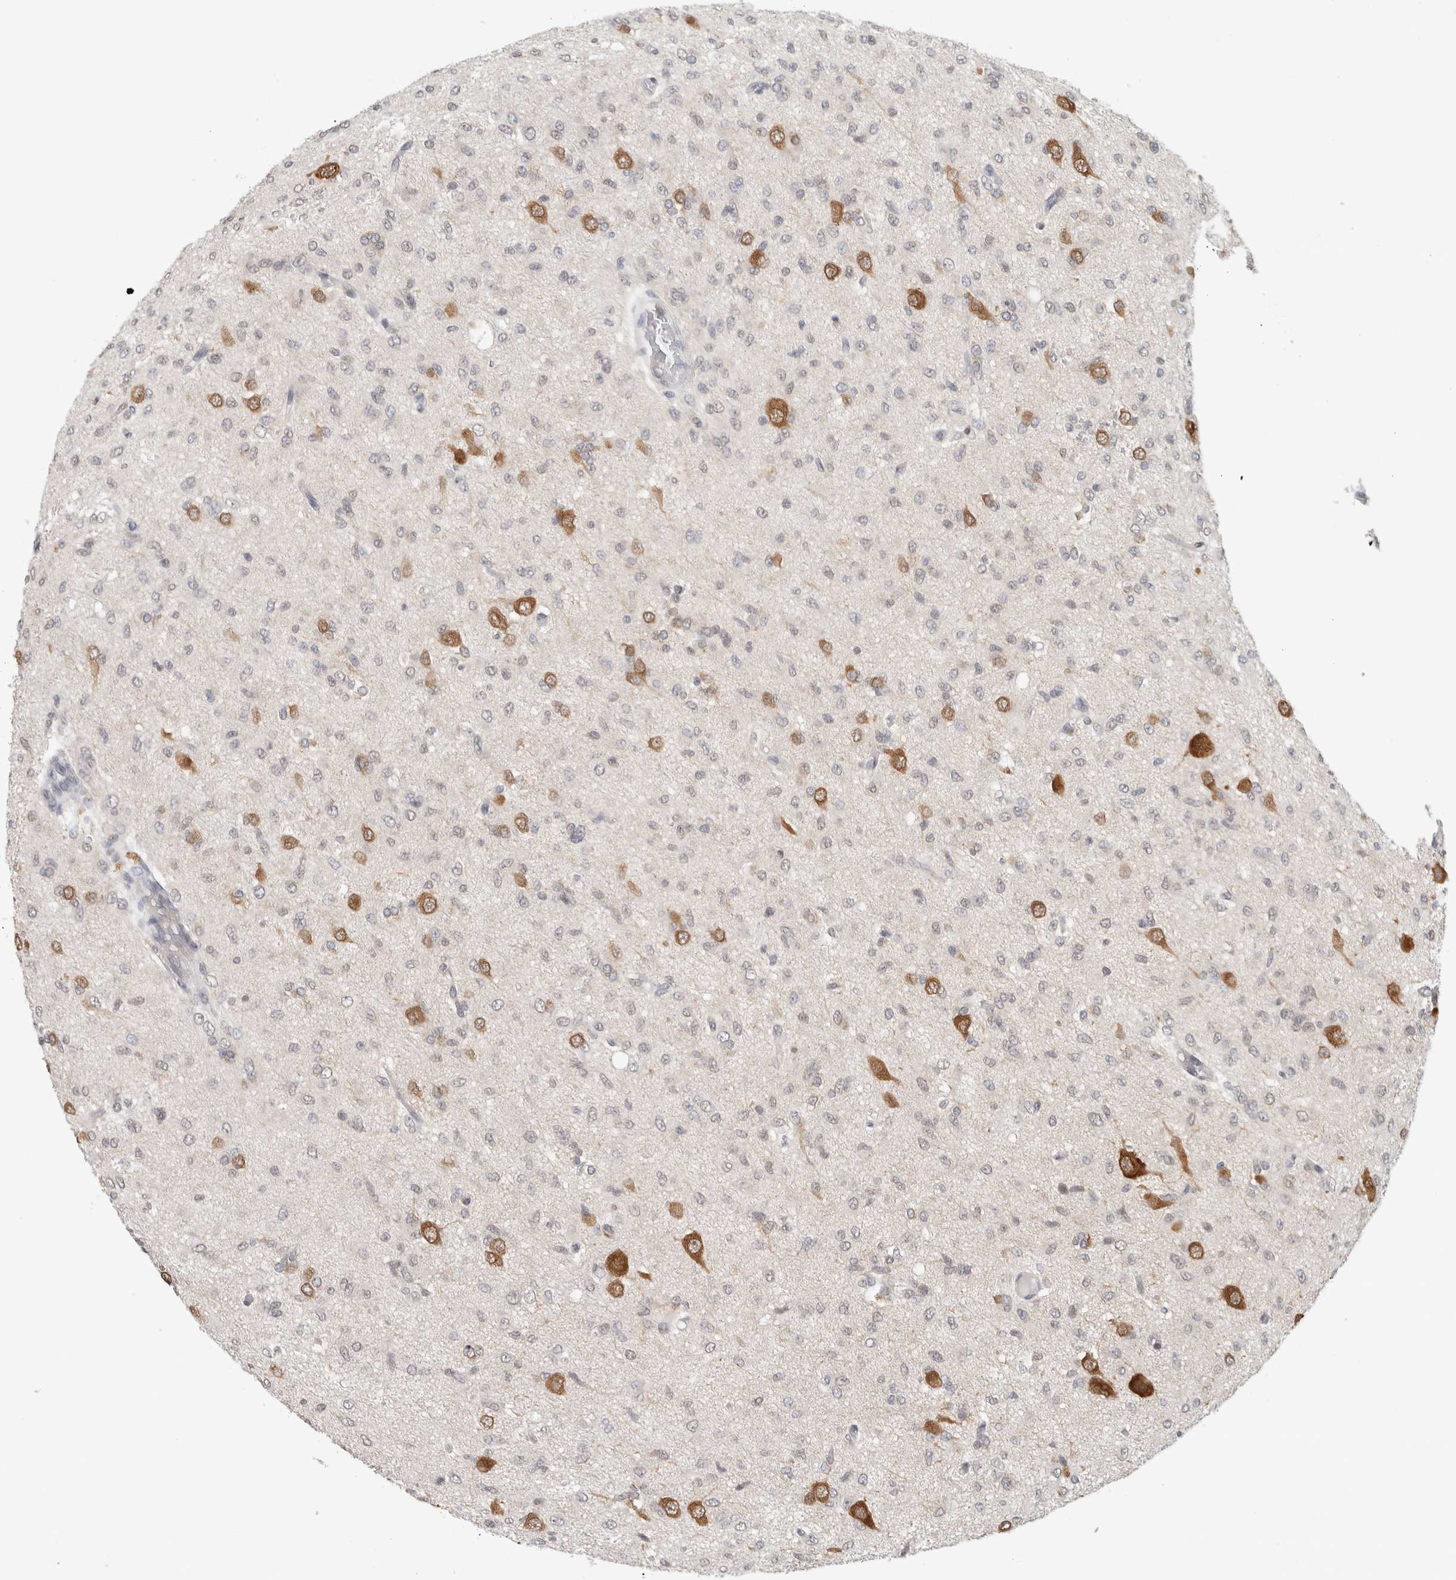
{"staining": {"intensity": "moderate", "quantity": "<25%", "location": "cytoplasmic/membranous"}, "tissue": "glioma", "cell_type": "Tumor cells", "image_type": "cancer", "snomed": [{"axis": "morphology", "description": "Glioma, malignant, High grade"}, {"axis": "topography", "description": "Brain"}], "caption": "Brown immunohistochemical staining in glioma shows moderate cytoplasmic/membranous staining in about <25% of tumor cells.", "gene": "EIF4G3", "patient": {"sex": "female", "age": 59}}